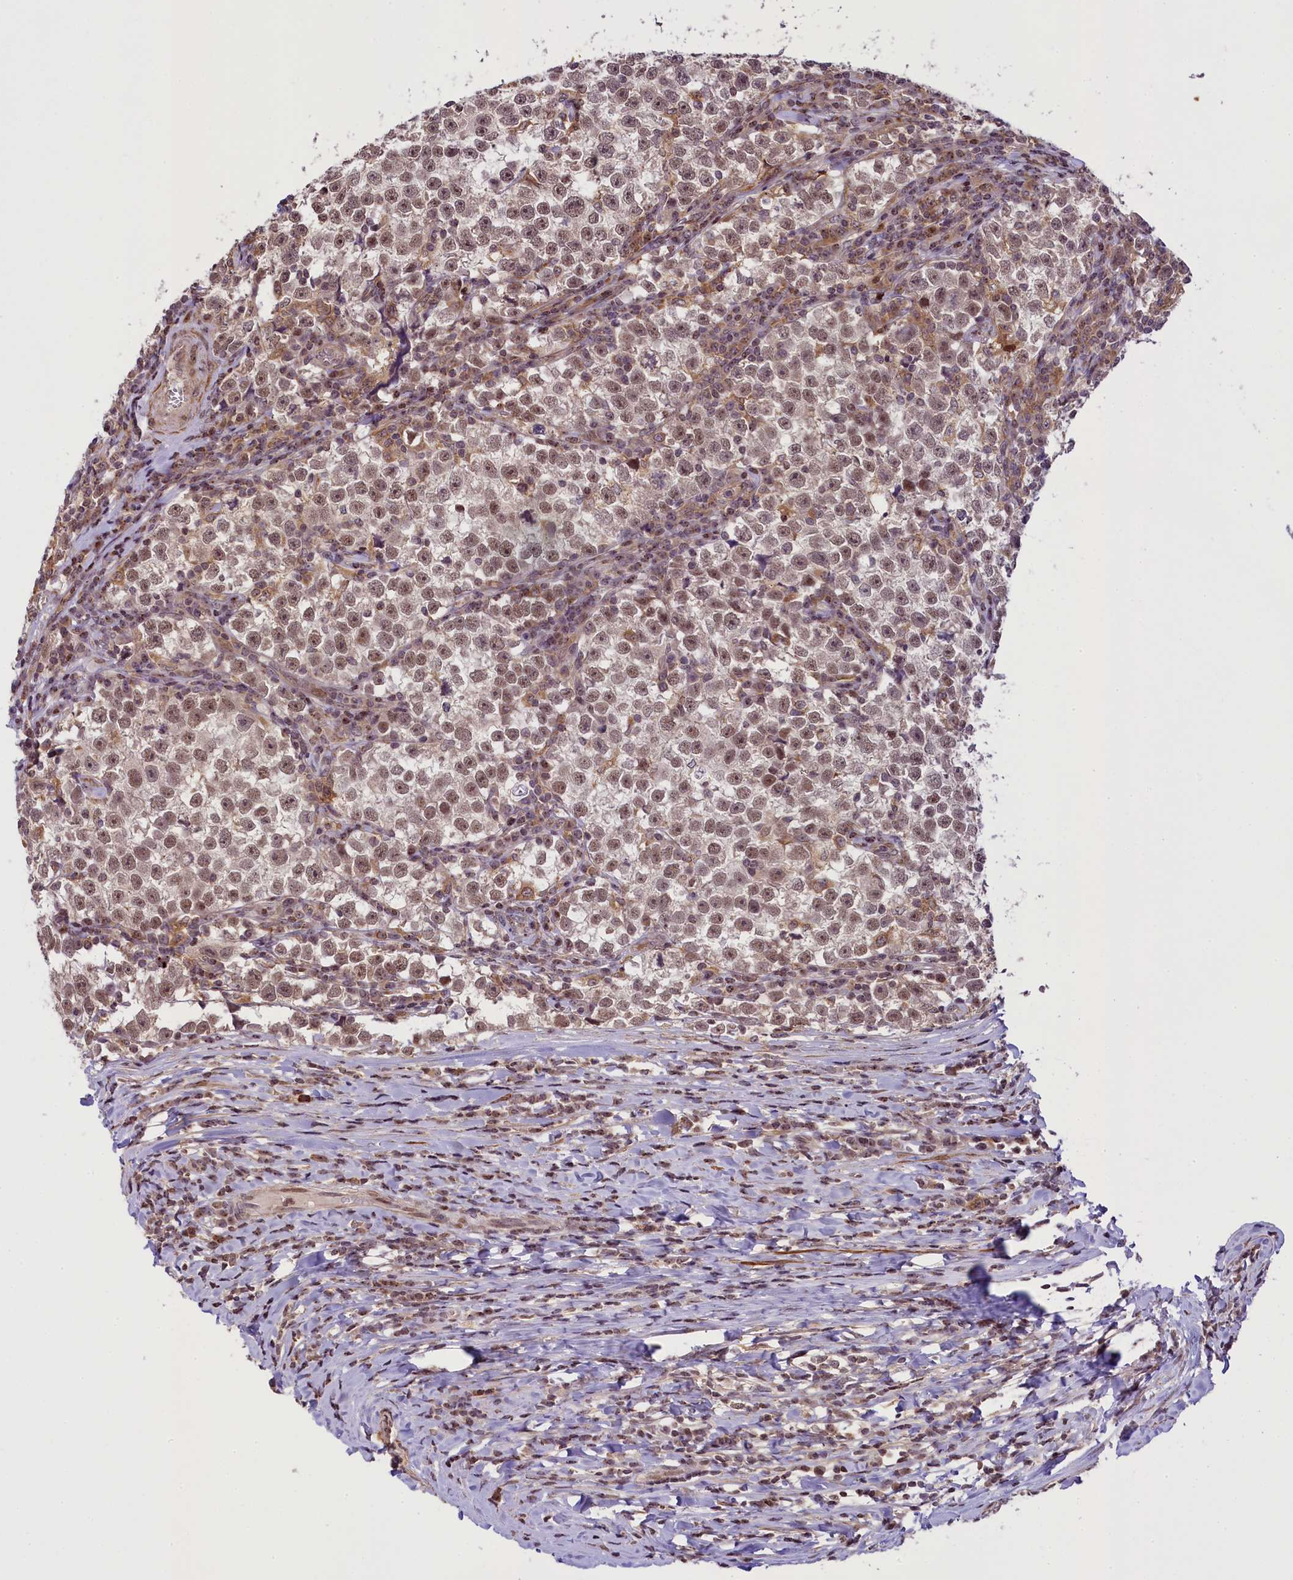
{"staining": {"intensity": "weak", "quantity": ">75%", "location": "nuclear"}, "tissue": "testis cancer", "cell_type": "Tumor cells", "image_type": "cancer", "snomed": [{"axis": "morphology", "description": "Normal tissue, NOS"}, {"axis": "morphology", "description": "Seminoma, NOS"}, {"axis": "topography", "description": "Testis"}], "caption": "Testis cancer stained with DAB immunohistochemistry demonstrates low levels of weak nuclear expression in approximately >75% of tumor cells.", "gene": "RBBP8", "patient": {"sex": "male", "age": 43}}